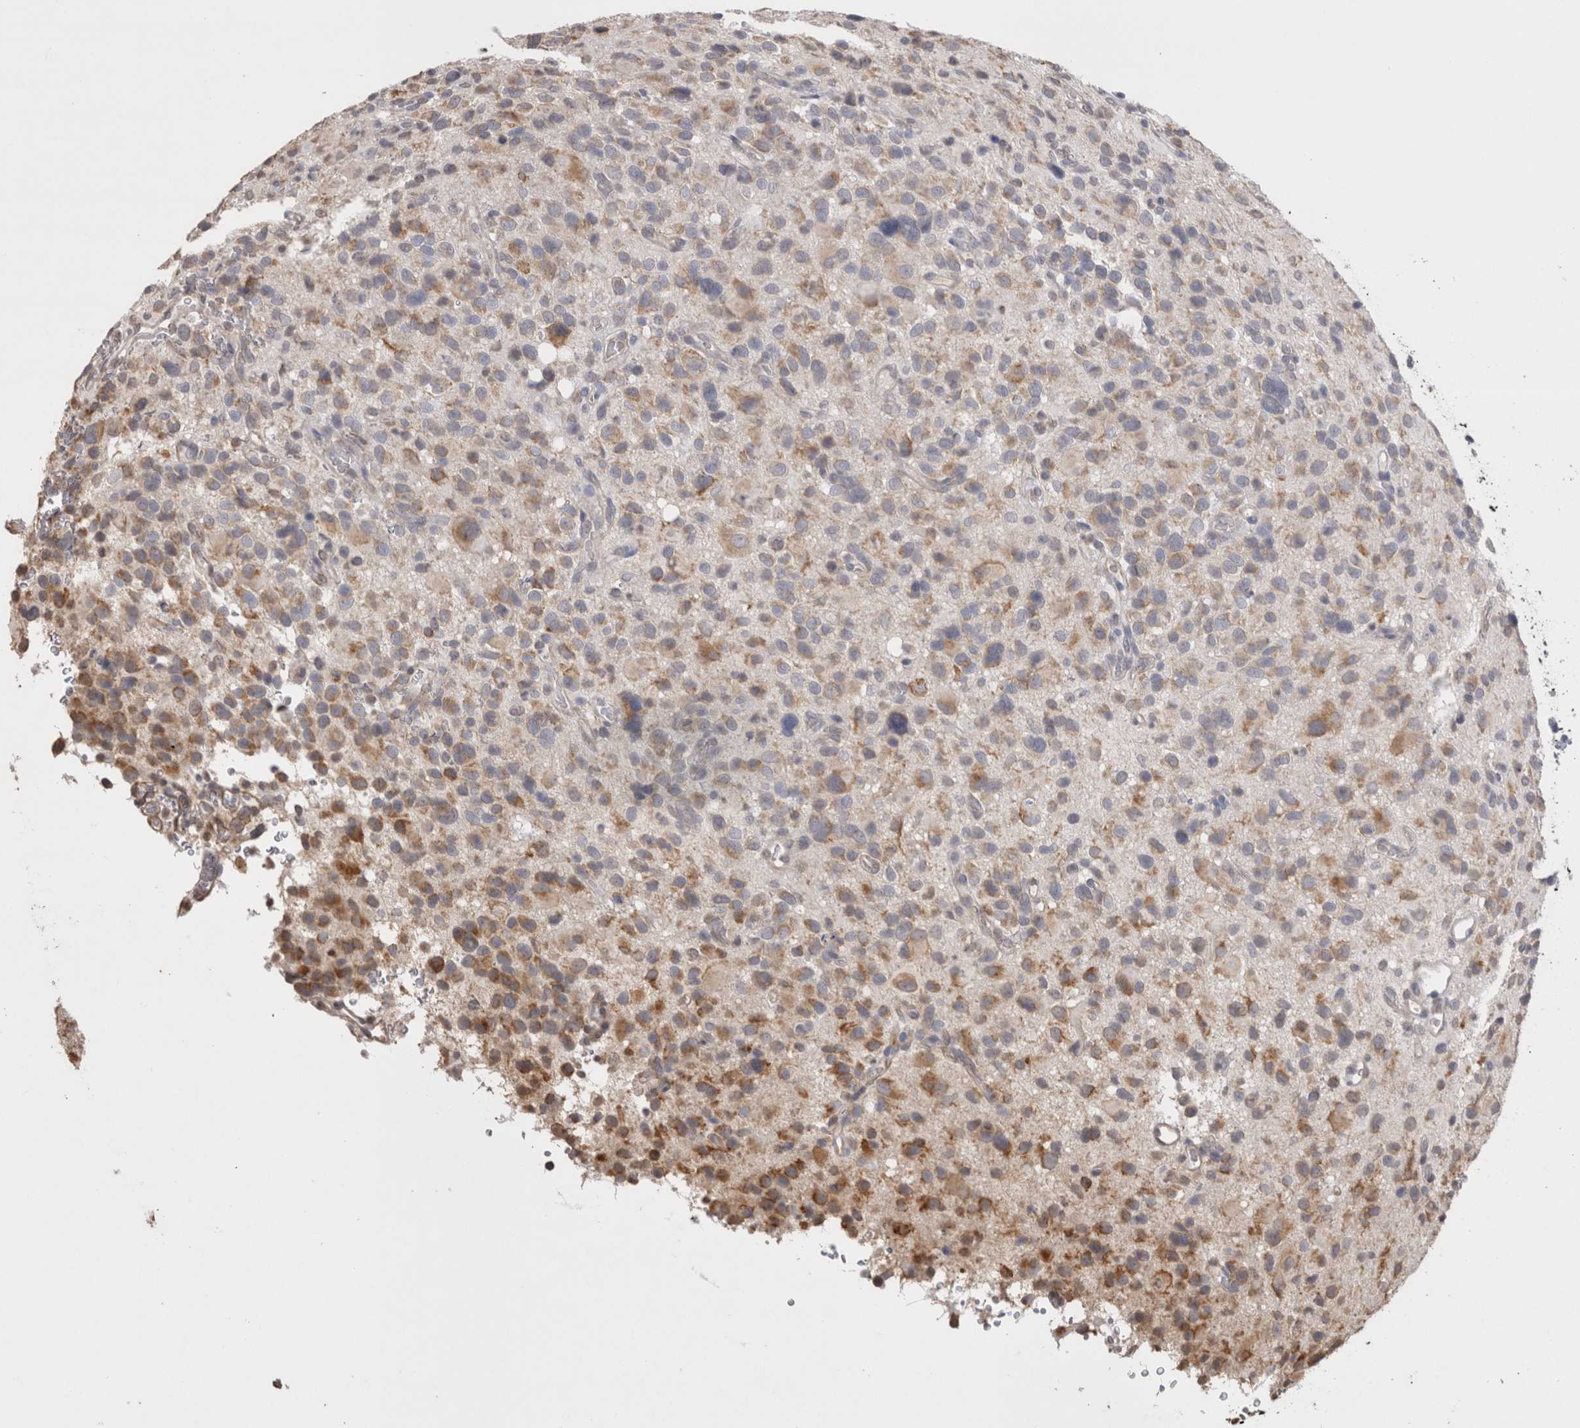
{"staining": {"intensity": "moderate", "quantity": "<25%", "location": "cytoplasmic/membranous"}, "tissue": "glioma", "cell_type": "Tumor cells", "image_type": "cancer", "snomed": [{"axis": "morphology", "description": "Glioma, malignant, High grade"}, {"axis": "topography", "description": "Brain"}], "caption": "The immunohistochemical stain shows moderate cytoplasmic/membranous expression in tumor cells of glioma tissue. The staining is performed using DAB (3,3'-diaminobenzidine) brown chromogen to label protein expression. The nuclei are counter-stained blue using hematoxylin.", "gene": "NOMO1", "patient": {"sex": "male", "age": 48}}